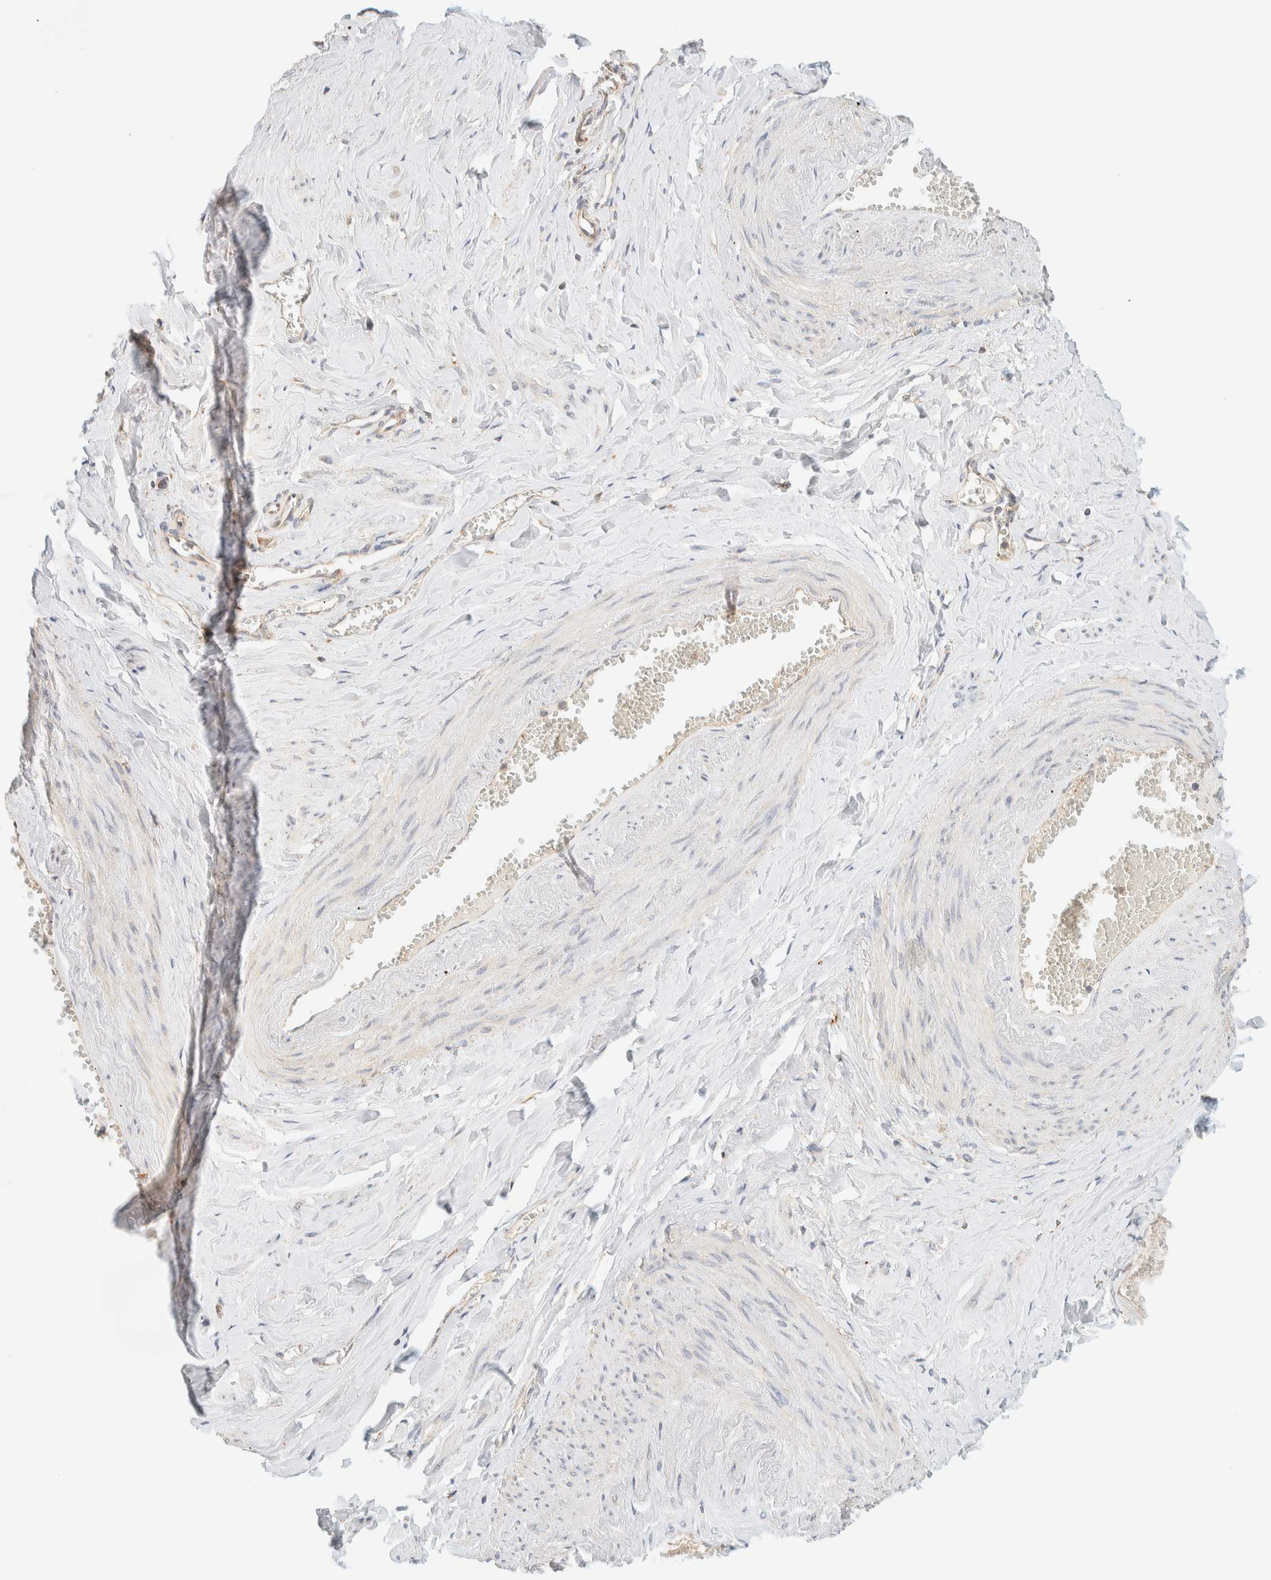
{"staining": {"intensity": "negative", "quantity": "none", "location": "none"}, "tissue": "adipose tissue", "cell_type": "Adipocytes", "image_type": "normal", "snomed": [{"axis": "morphology", "description": "Normal tissue, NOS"}, {"axis": "topography", "description": "Vascular tissue"}, {"axis": "topography", "description": "Fallopian tube"}, {"axis": "topography", "description": "Ovary"}], "caption": "Human adipose tissue stained for a protein using IHC reveals no positivity in adipocytes.", "gene": "TBC1D8B", "patient": {"sex": "female", "age": 67}}